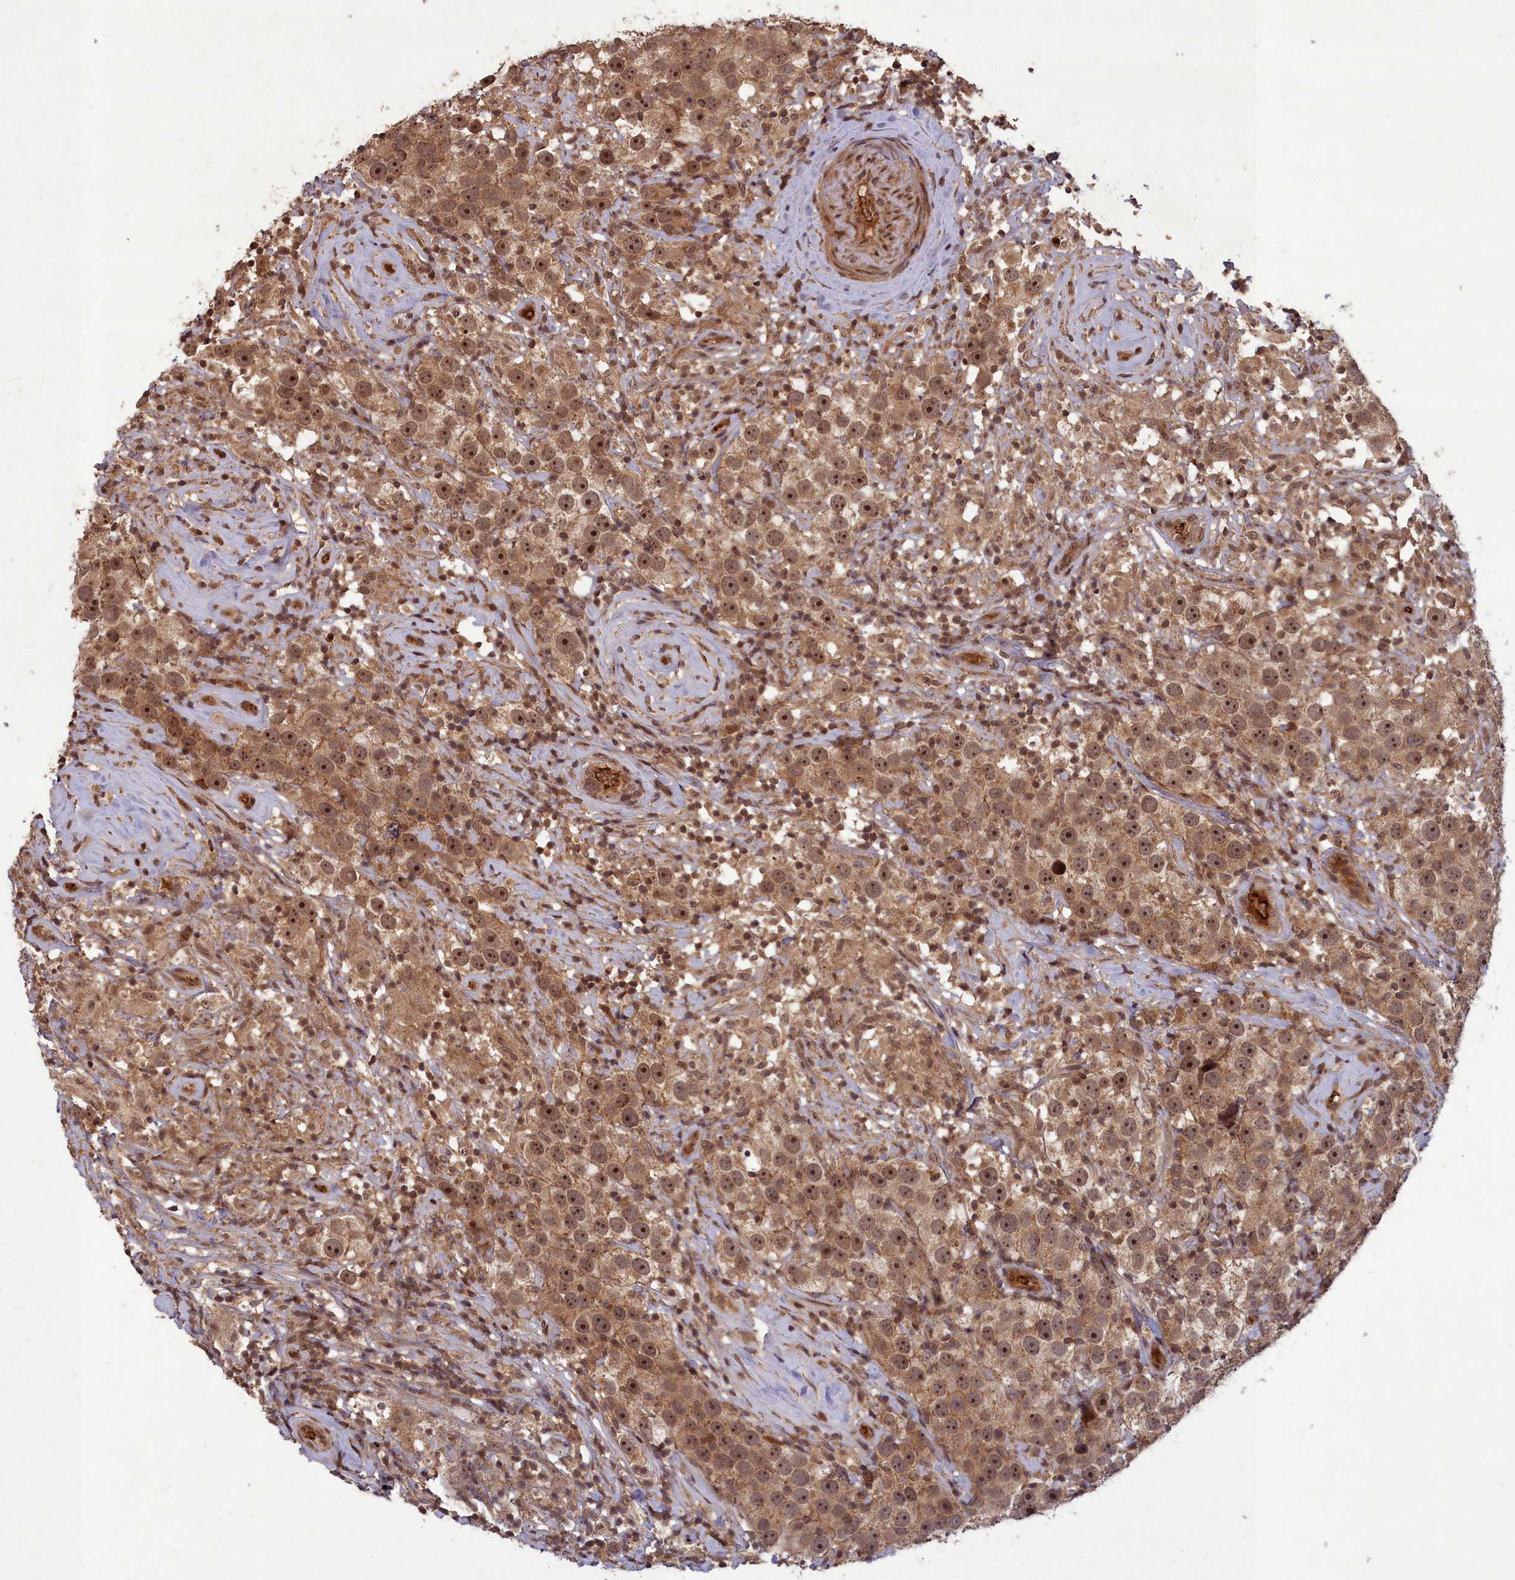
{"staining": {"intensity": "moderate", "quantity": ">75%", "location": "cytoplasmic/membranous,nuclear"}, "tissue": "testis cancer", "cell_type": "Tumor cells", "image_type": "cancer", "snomed": [{"axis": "morphology", "description": "Seminoma, NOS"}, {"axis": "topography", "description": "Testis"}], "caption": "Testis seminoma stained for a protein (brown) shows moderate cytoplasmic/membranous and nuclear positive staining in about >75% of tumor cells.", "gene": "SRMS", "patient": {"sex": "male", "age": 49}}